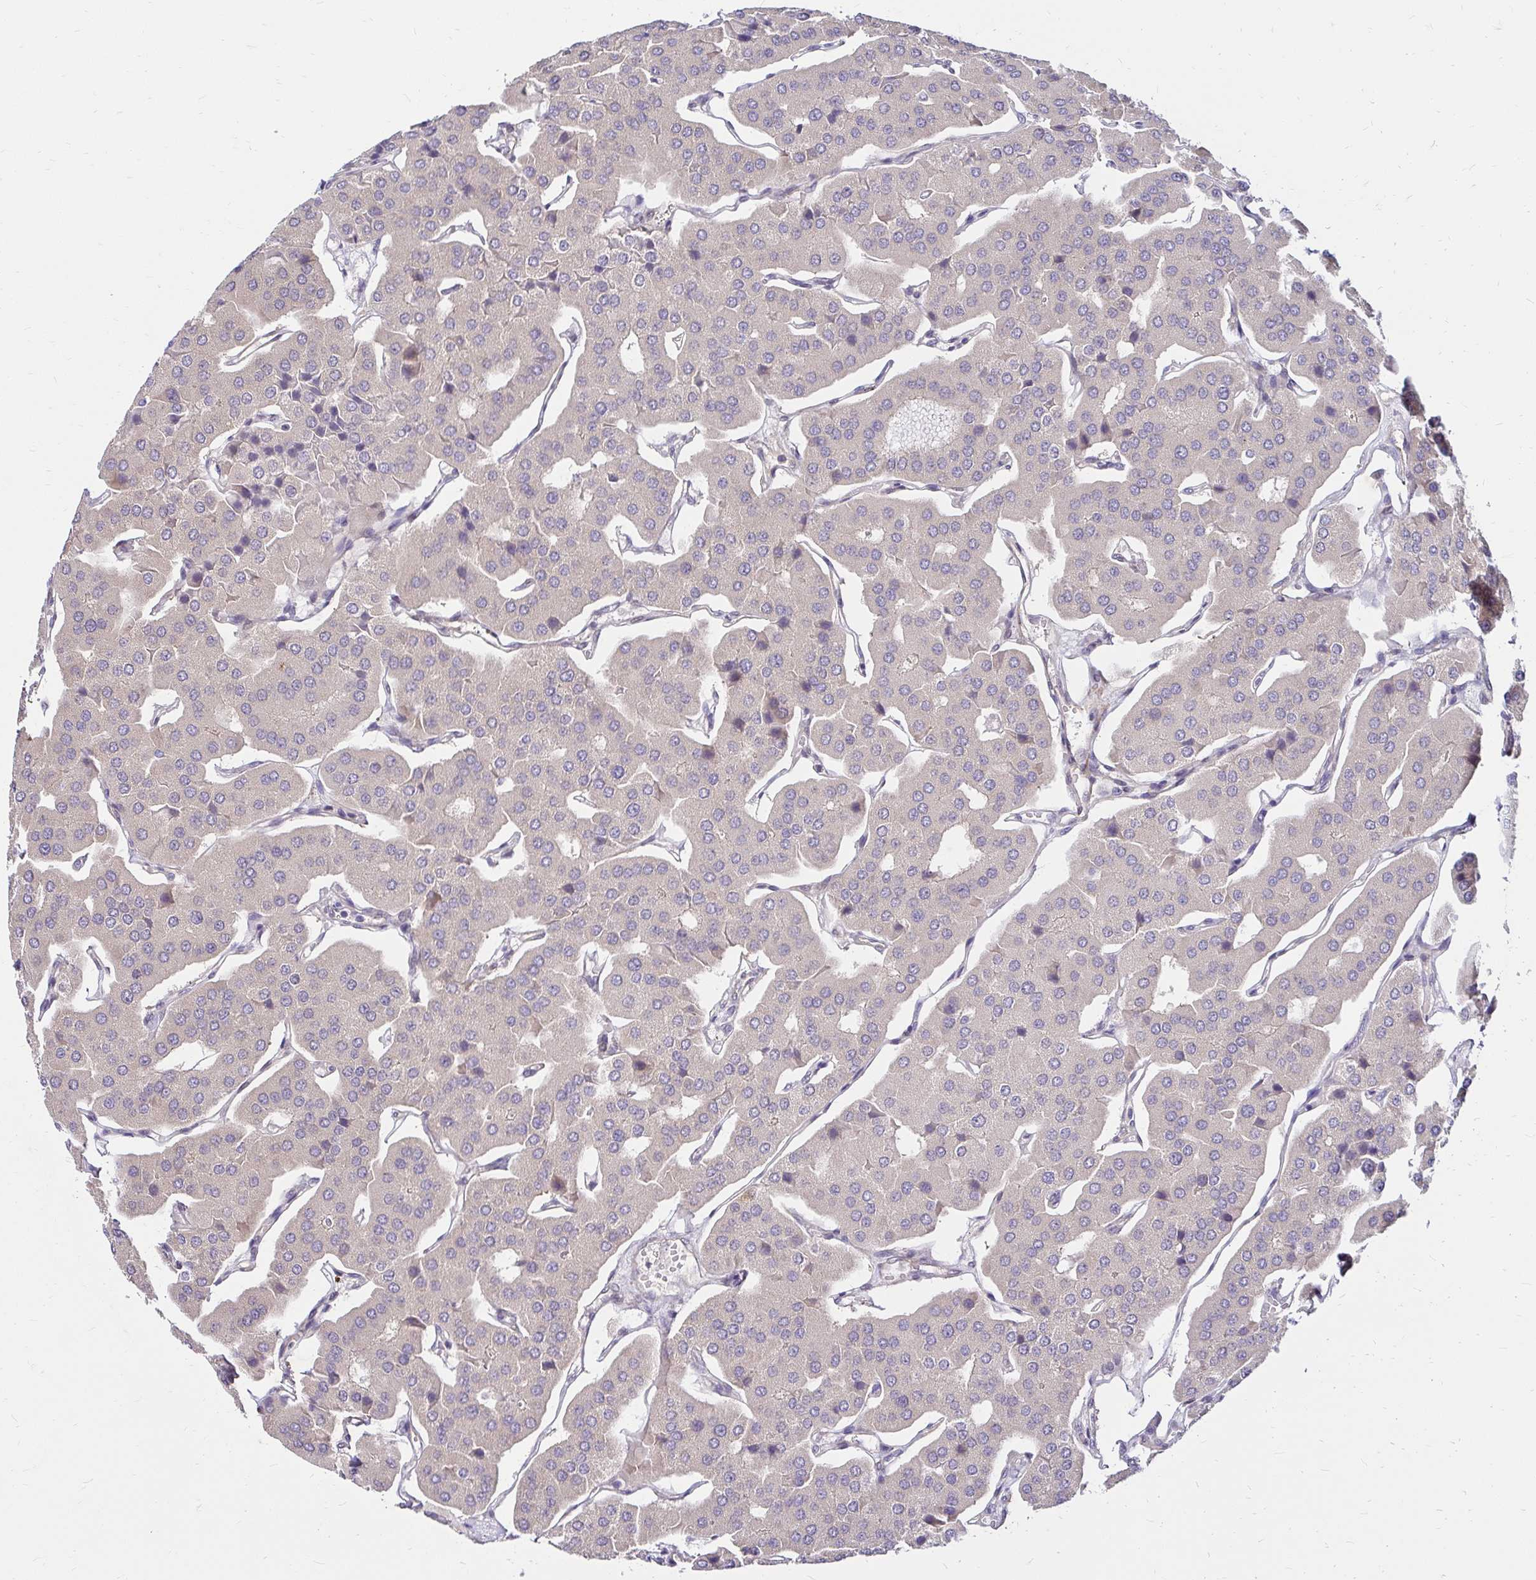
{"staining": {"intensity": "negative", "quantity": "none", "location": "none"}, "tissue": "parathyroid gland", "cell_type": "Glandular cells", "image_type": "normal", "snomed": [{"axis": "morphology", "description": "Normal tissue, NOS"}, {"axis": "morphology", "description": "Adenoma, NOS"}, {"axis": "topography", "description": "Parathyroid gland"}], "caption": "Human parathyroid gland stained for a protein using IHC shows no staining in glandular cells.", "gene": "YAP1", "patient": {"sex": "female", "age": 86}}